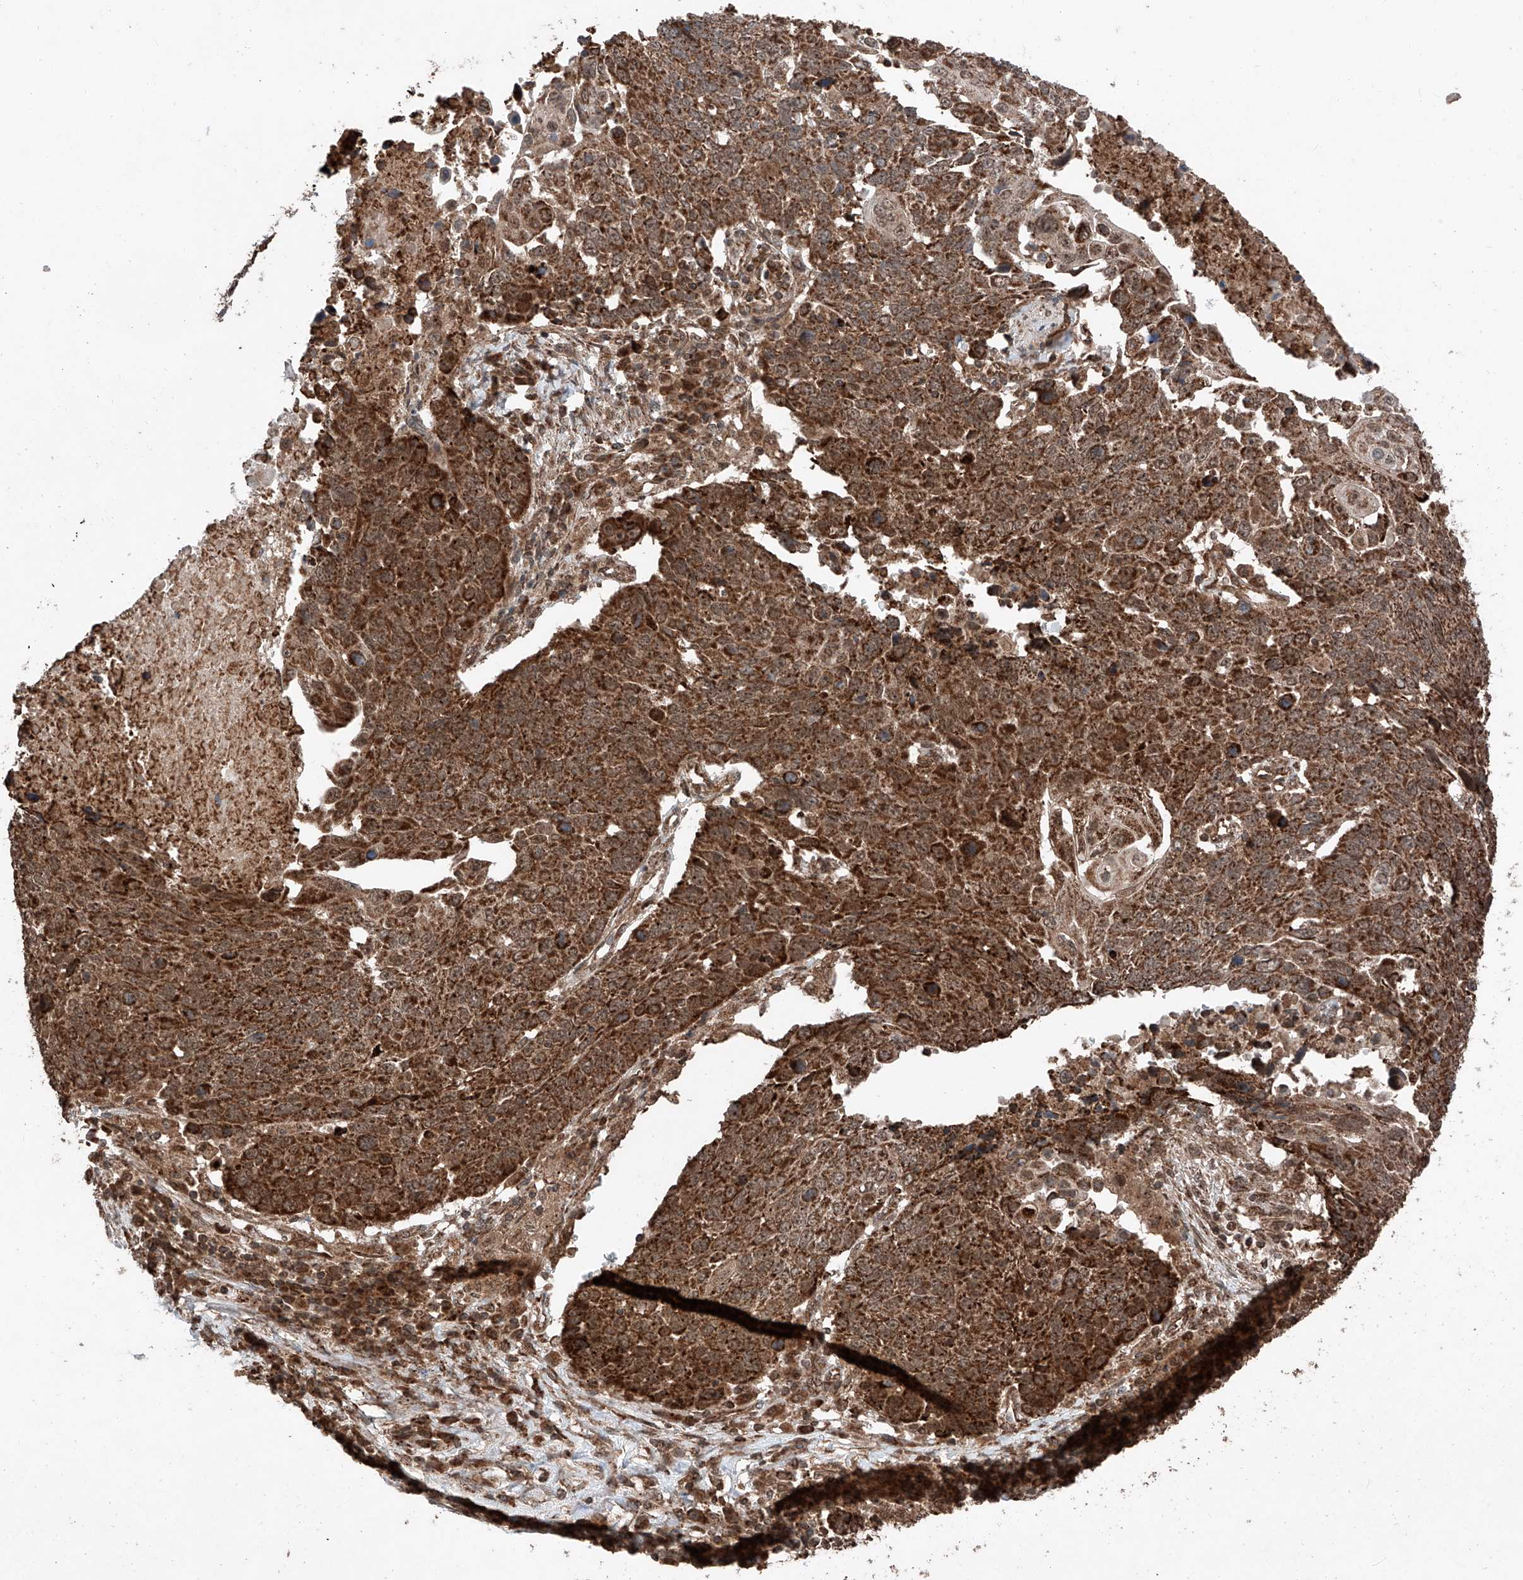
{"staining": {"intensity": "strong", "quantity": ">75%", "location": "cytoplasmic/membranous"}, "tissue": "lung cancer", "cell_type": "Tumor cells", "image_type": "cancer", "snomed": [{"axis": "morphology", "description": "Squamous cell carcinoma, NOS"}, {"axis": "topography", "description": "Lung"}], "caption": "Lung cancer (squamous cell carcinoma) stained for a protein (brown) displays strong cytoplasmic/membranous positive expression in approximately >75% of tumor cells.", "gene": "ZSCAN29", "patient": {"sex": "male", "age": 66}}